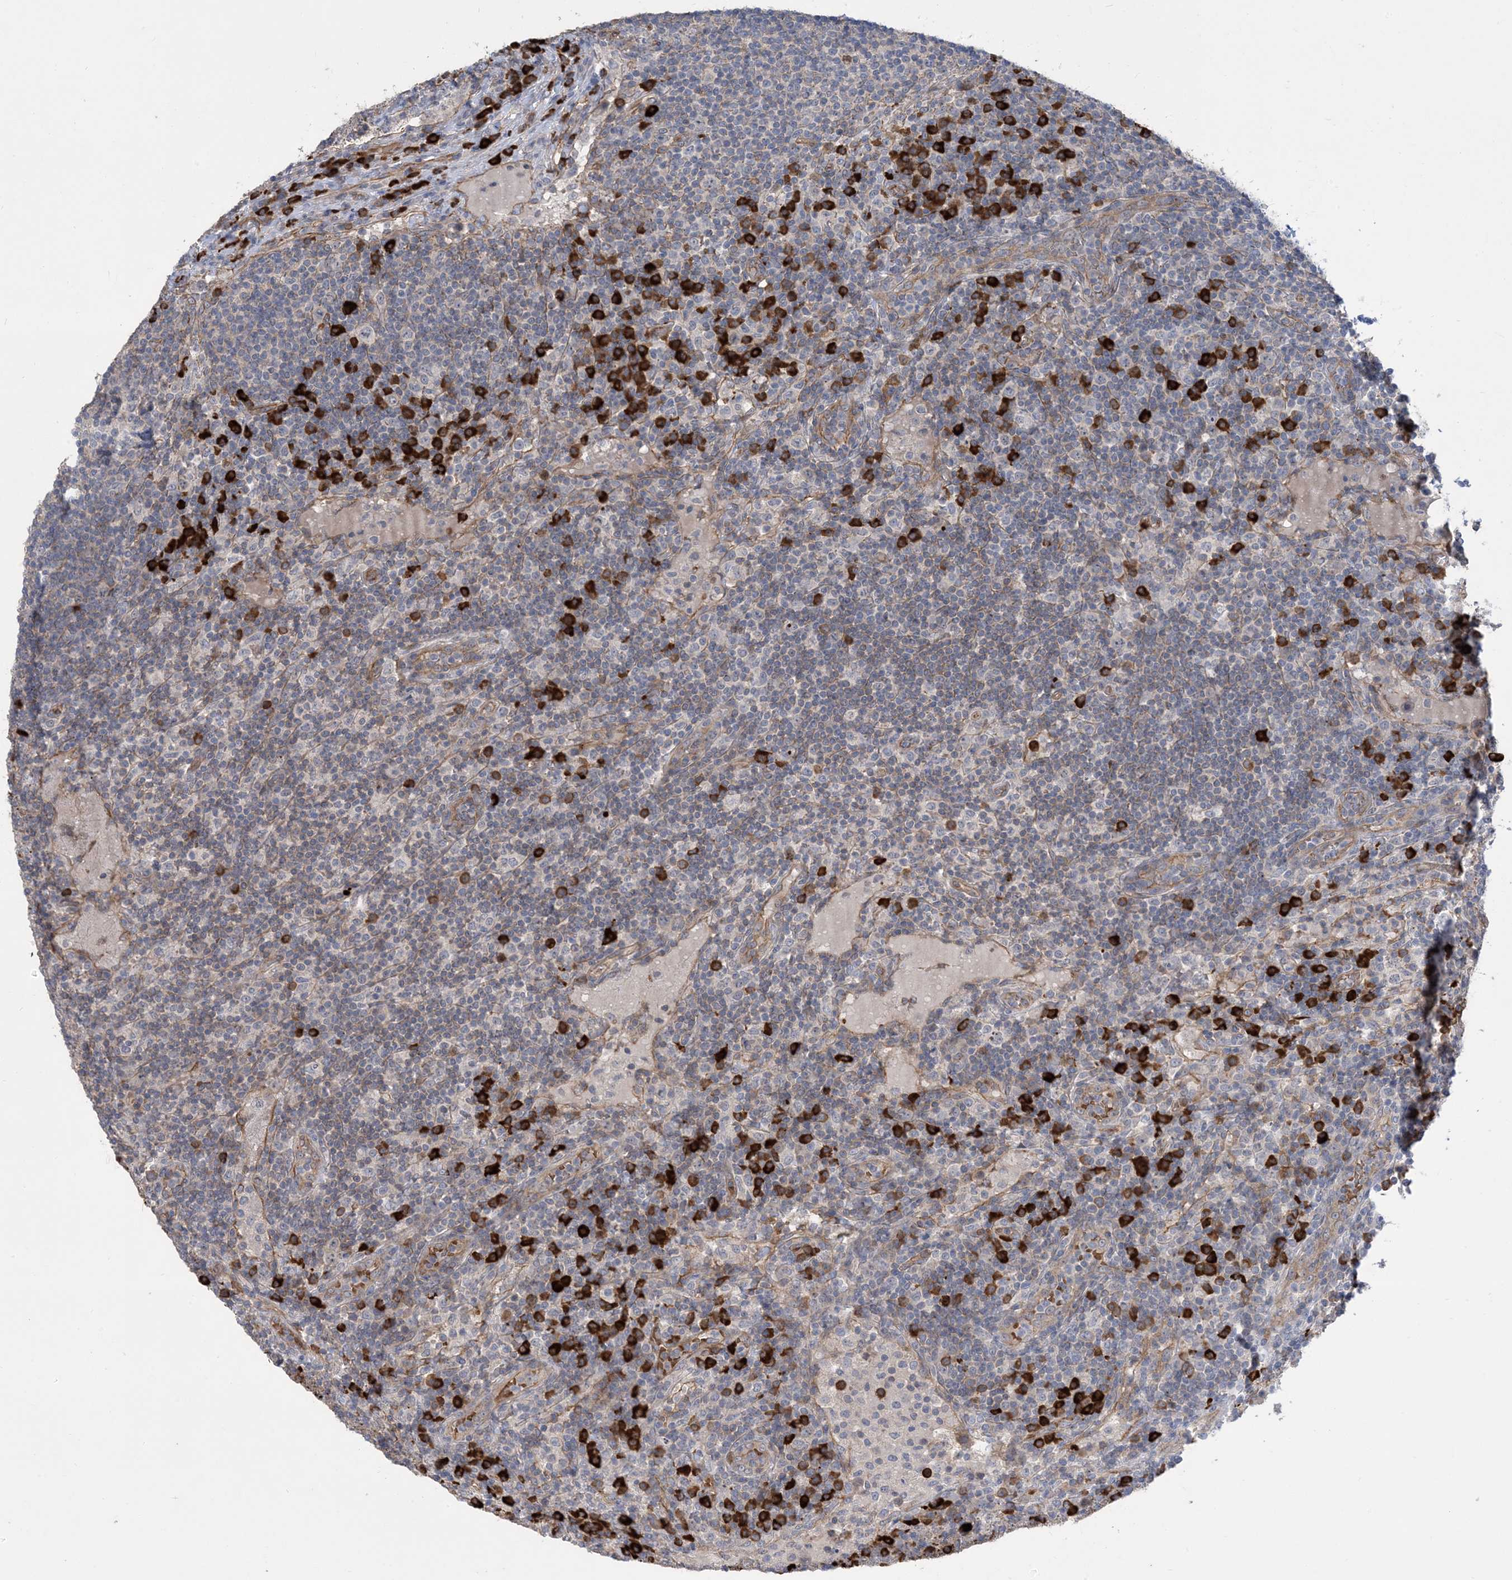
{"staining": {"intensity": "negative", "quantity": "none", "location": "none"}, "tissue": "lymph node", "cell_type": "Germinal center cells", "image_type": "normal", "snomed": [{"axis": "morphology", "description": "Normal tissue, NOS"}, {"axis": "topography", "description": "Lymph node"}], "caption": "Lymph node stained for a protein using immunohistochemistry reveals no expression germinal center cells.", "gene": "AOC1", "patient": {"sex": "female", "age": 53}}